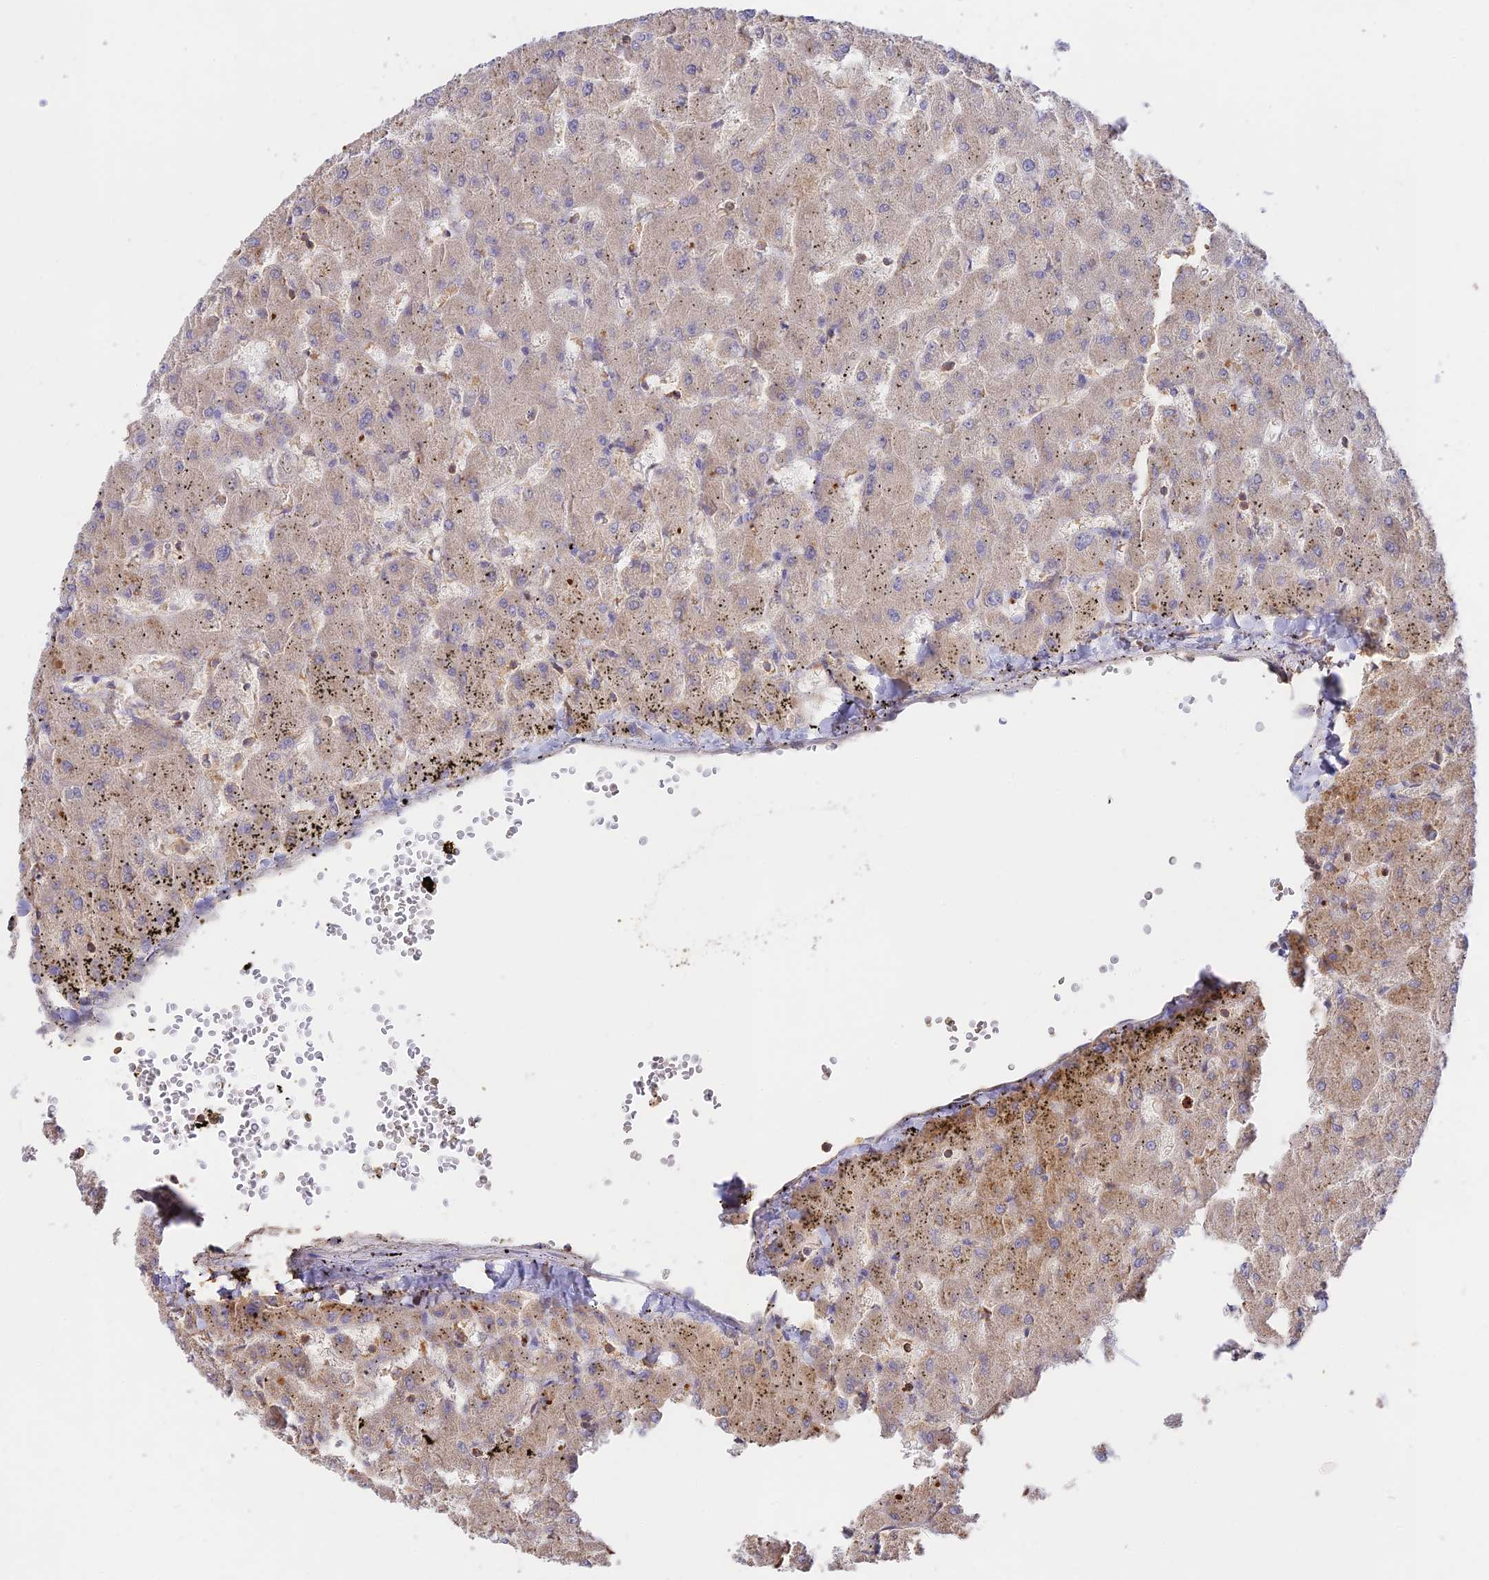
{"staining": {"intensity": "weak", "quantity": "25%-75%", "location": "cytoplasmic/membranous"}, "tissue": "liver", "cell_type": "Cholangiocytes", "image_type": "normal", "snomed": [{"axis": "morphology", "description": "Normal tissue, NOS"}, {"axis": "topography", "description": "Liver"}], "caption": "Protein expression analysis of benign liver demonstrates weak cytoplasmic/membranous positivity in about 25%-75% of cholangiocytes. The staining was performed using DAB (3,3'-diaminobenzidine) to visualize the protein expression in brown, while the nuclei were stained in blue with hematoxylin (Magnification: 20x).", "gene": "CLCF1", "patient": {"sex": "female", "age": 63}}